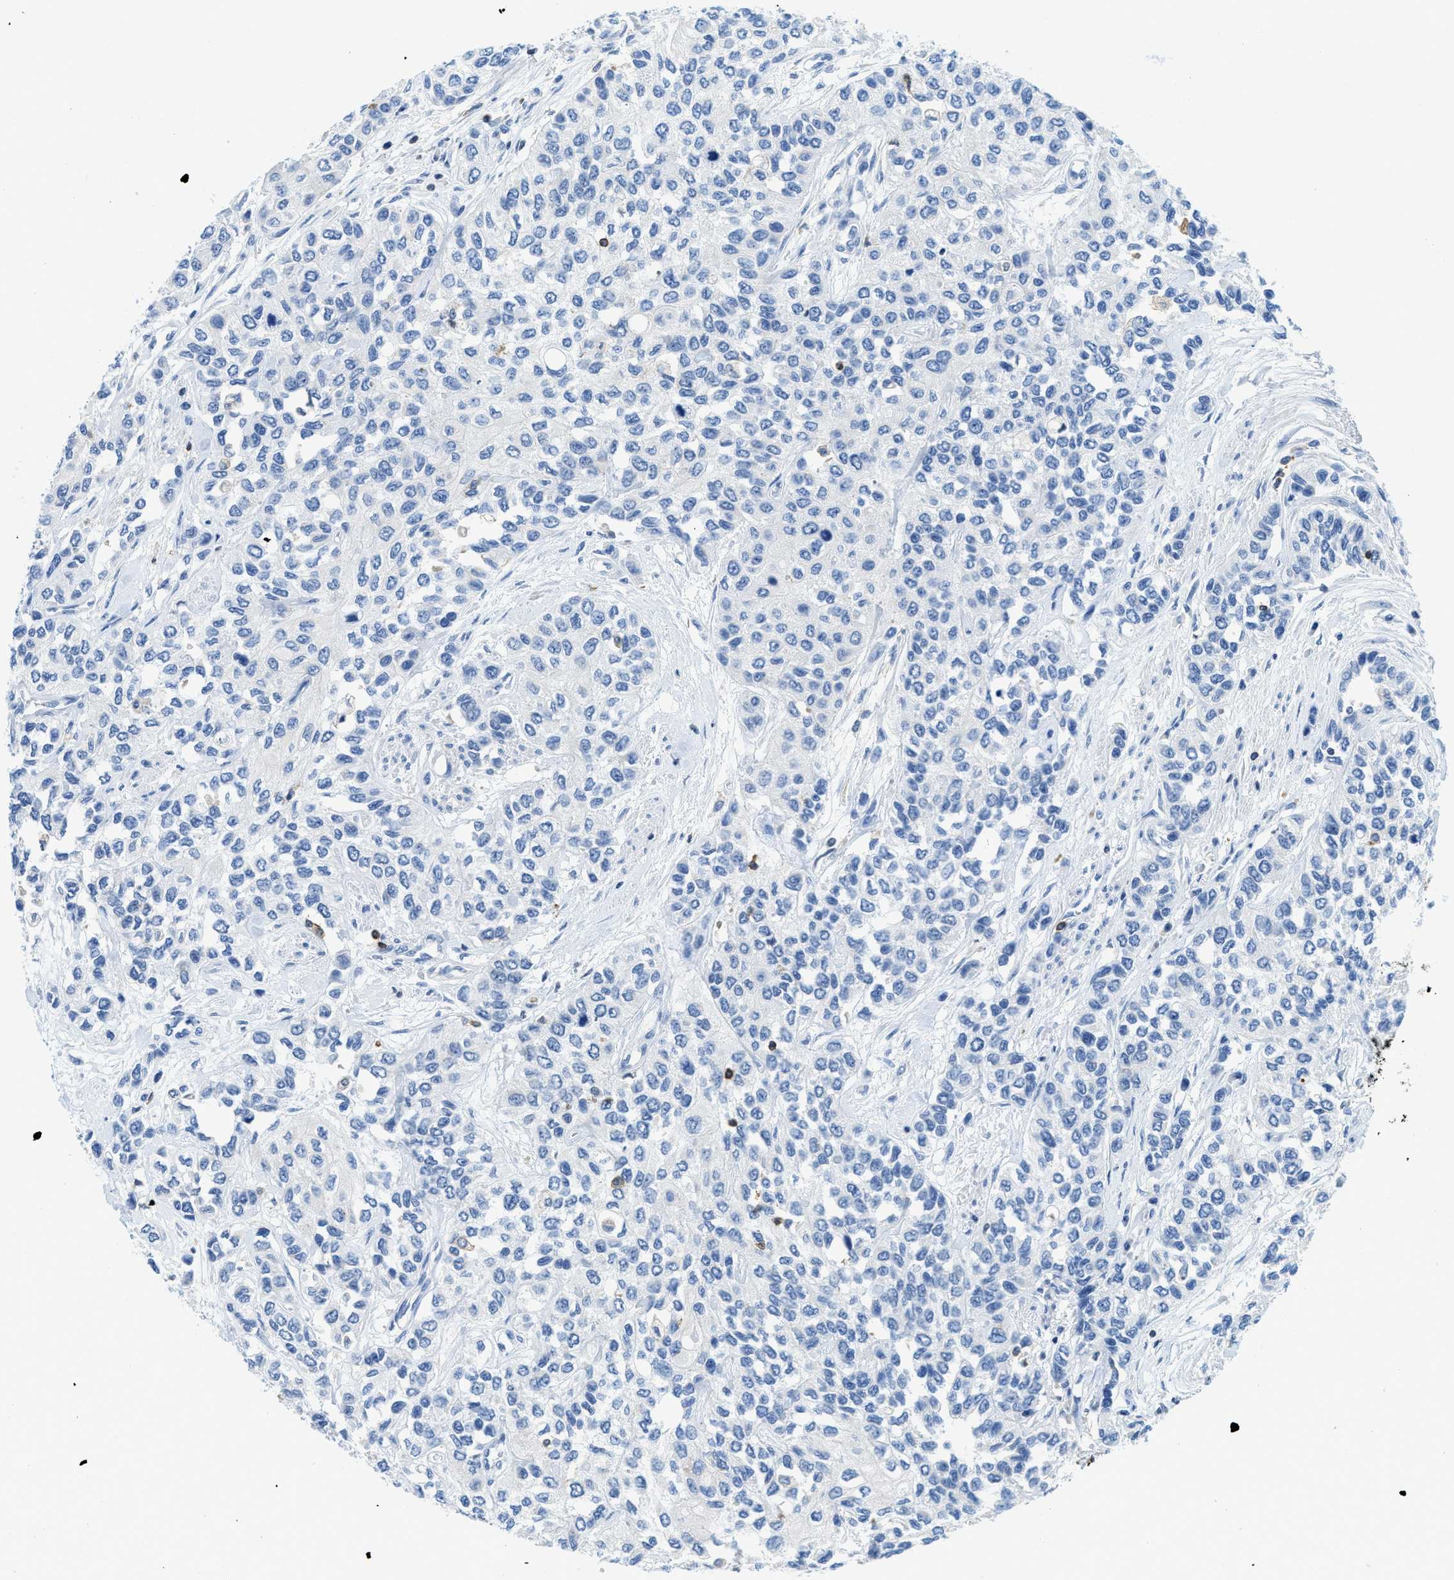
{"staining": {"intensity": "negative", "quantity": "none", "location": "none"}, "tissue": "urothelial cancer", "cell_type": "Tumor cells", "image_type": "cancer", "snomed": [{"axis": "morphology", "description": "Urothelial carcinoma, High grade"}, {"axis": "topography", "description": "Urinary bladder"}], "caption": "Immunohistochemistry (IHC) photomicrograph of neoplastic tissue: human urothelial carcinoma (high-grade) stained with DAB (3,3'-diaminobenzidine) demonstrates no significant protein expression in tumor cells. (DAB (3,3'-diaminobenzidine) IHC visualized using brightfield microscopy, high magnification).", "gene": "FAM151A", "patient": {"sex": "female", "age": 56}}